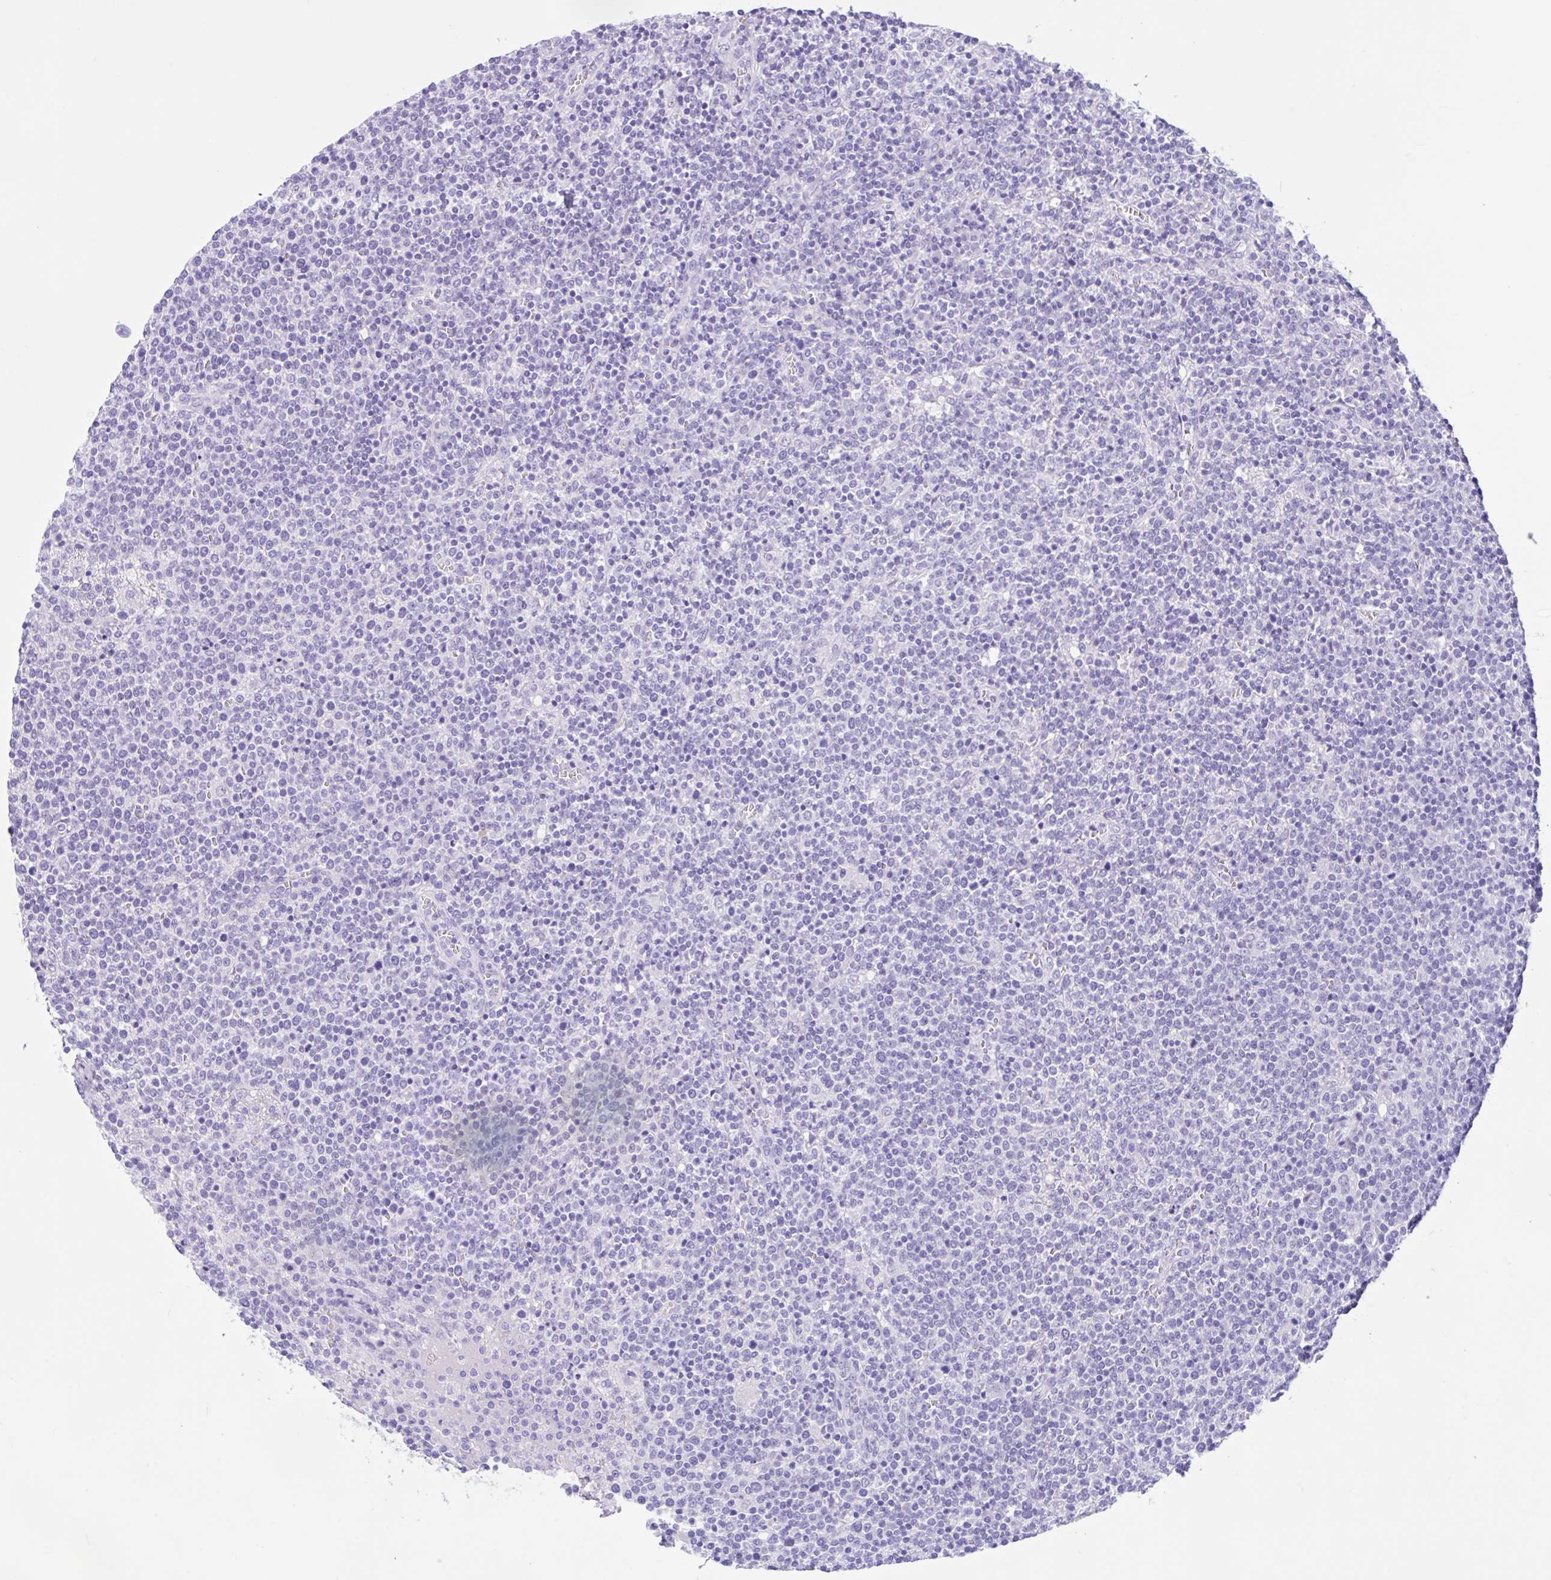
{"staining": {"intensity": "negative", "quantity": "none", "location": "none"}, "tissue": "lymphoma", "cell_type": "Tumor cells", "image_type": "cancer", "snomed": [{"axis": "morphology", "description": "Malignant lymphoma, non-Hodgkin's type, High grade"}, {"axis": "topography", "description": "Lymph node"}], "caption": "The image demonstrates no staining of tumor cells in malignant lymphoma, non-Hodgkin's type (high-grade).", "gene": "ZNF319", "patient": {"sex": "male", "age": 61}}